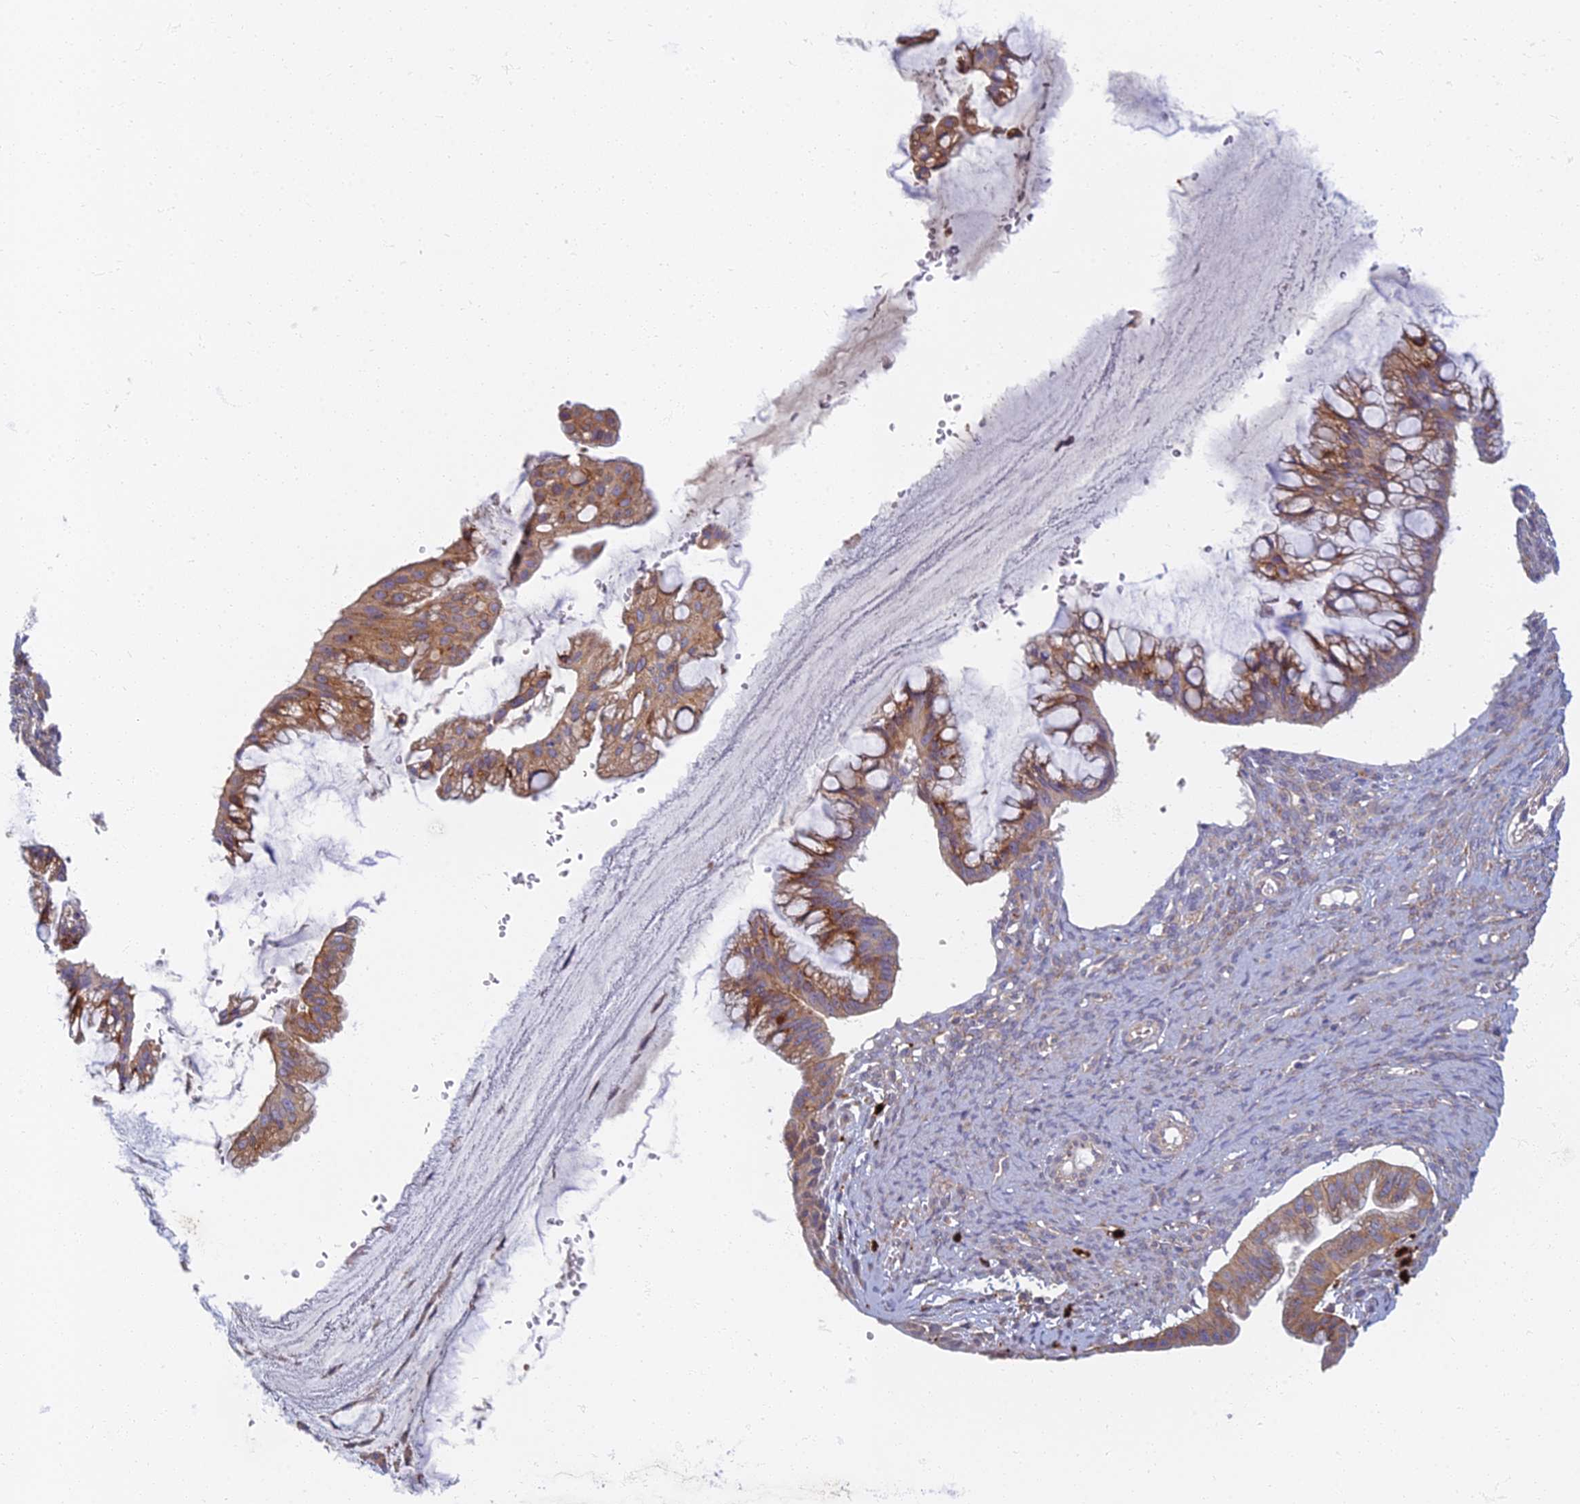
{"staining": {"intensity": "moderate", "quantity": ">75%", "location": "cytoplasmic/membranous"}, "tissue": "ovarian cancer", "cell_type": "Tumor cells", "image_type": "cancer", "snomed": [{"axis": "morphology", "description": "Cystadenocarcinoma, mucinous, NOS"}, {"axis": "topography", "description": "Ovary"}], "caption": "Ovarian cancer stained with a brown dye displays moderate cytoplasmic/membranous positive positivity in approximately >75% of tumor cells.", "gene": "PROX2", "patient": {"sex": "female", "age": 73}}